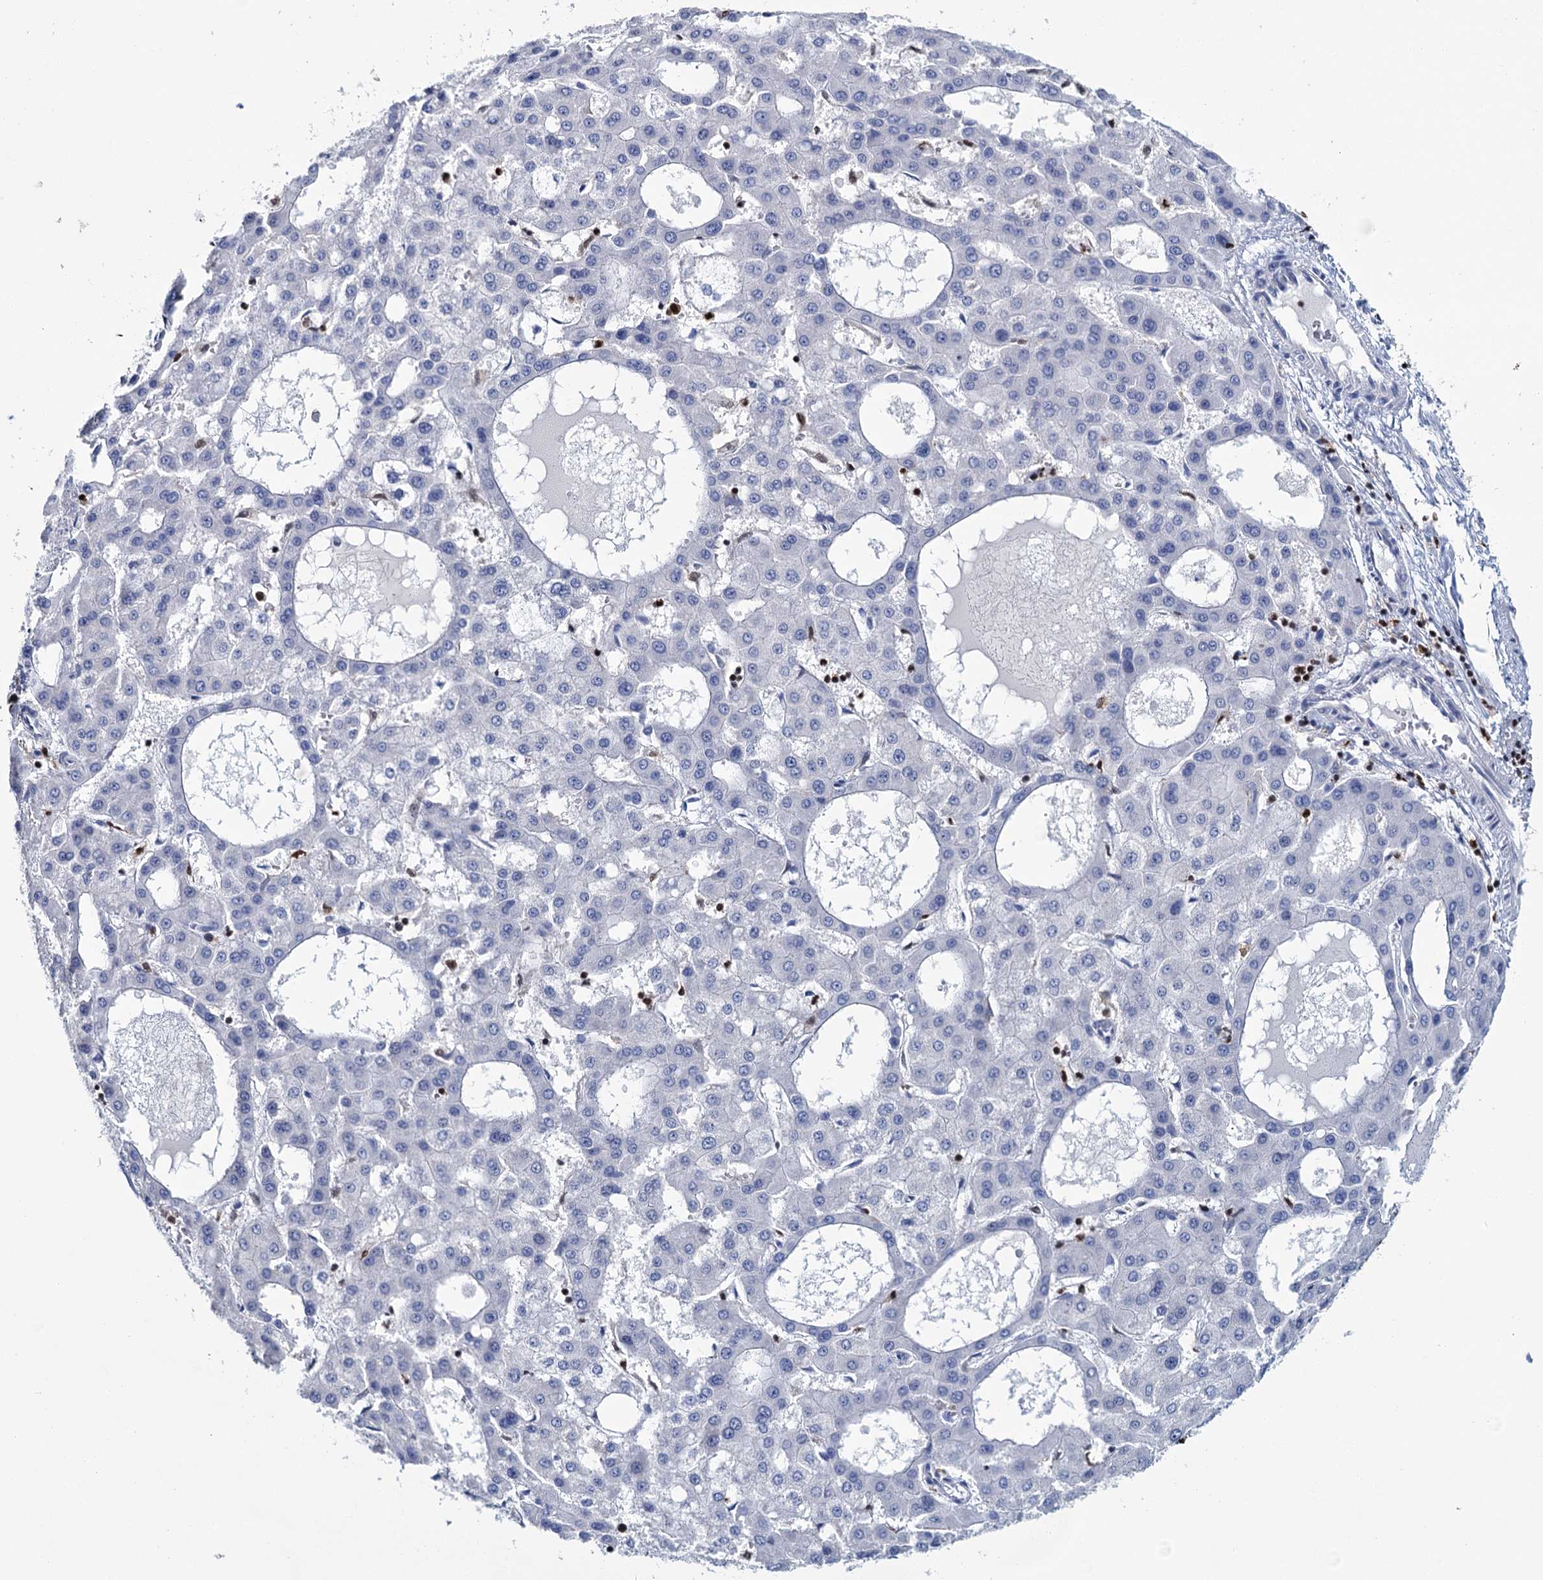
{"staining": {"intensity": "negative", "quantity": "none", "location": "none"}, "tissue": "liver cancer", "cell_type": "Tumor cells", "image_type": "cancer", "snomed": [{"axis": "morphology", "description": "Carcinoma, Hepatocellular, NOS"}, {"axis": "topography", "description": "Liver"}], "caption": "This is an IHC image of liver cancer (hepatocellular carcinoma). There is no expression in tumor cells.", "gene": "CELF2", "patient": {"sex": "male", "age": 47}}